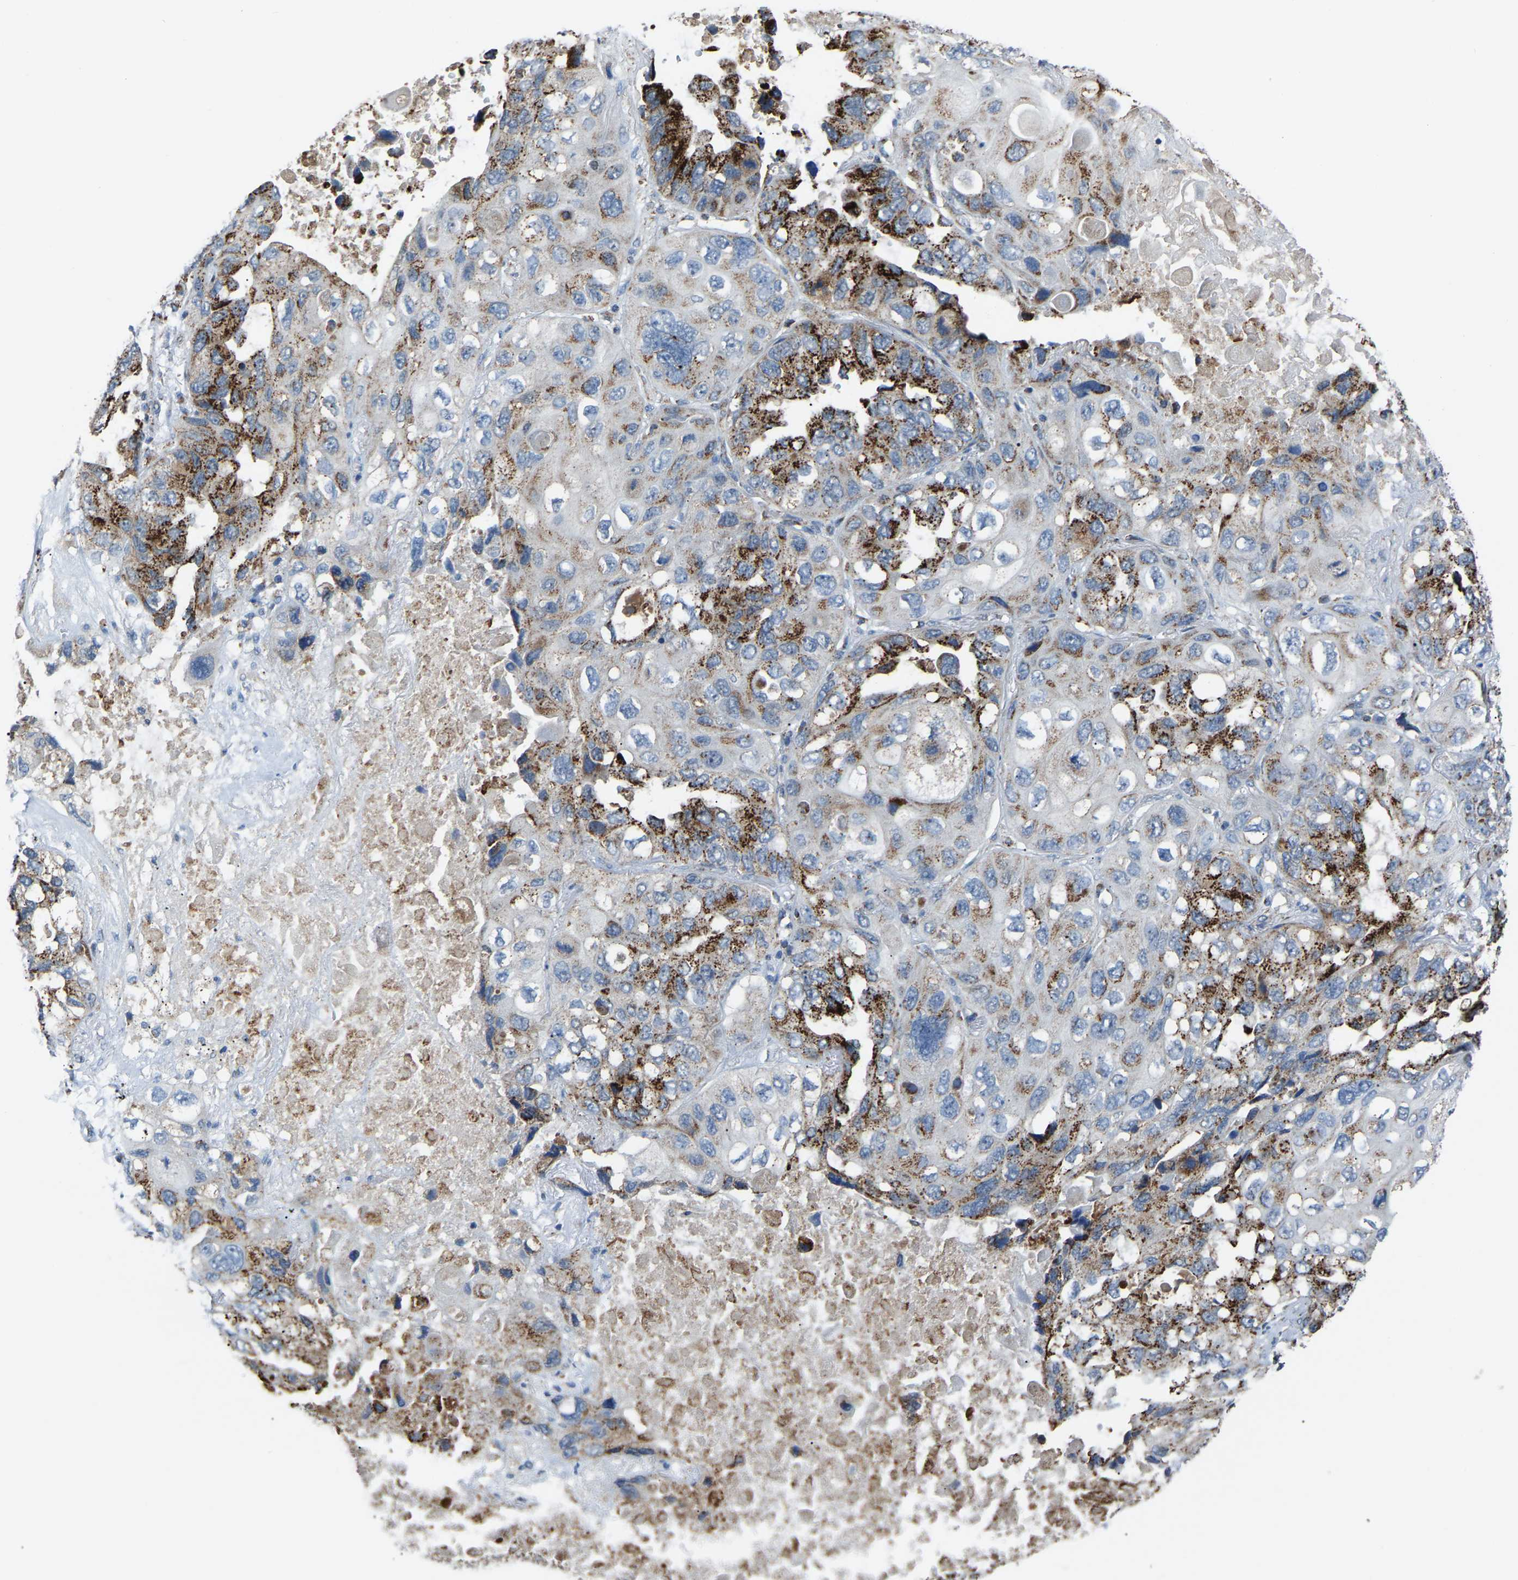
{"staining": {"intensity": "strong", "quantity": "25%-75%", "location": "cytoplasmic/membranous"}, "tissue": "lung cancer", "cell_type": "Tumor cells", "image_type": "cancer", "snomed": [{"axis": "morphology", "description": "Squamous cell carcinoma, NOS"}, {"axis": "topography", "description": "Lung"}], "caption": "IHC of human lung cancer demonstrates high levels of strong cytoplasmic/membranous staining in about 25%-75% of tumor cells.", "gene": "CANT1", "patient": {"sex": "female", "age": 73}}